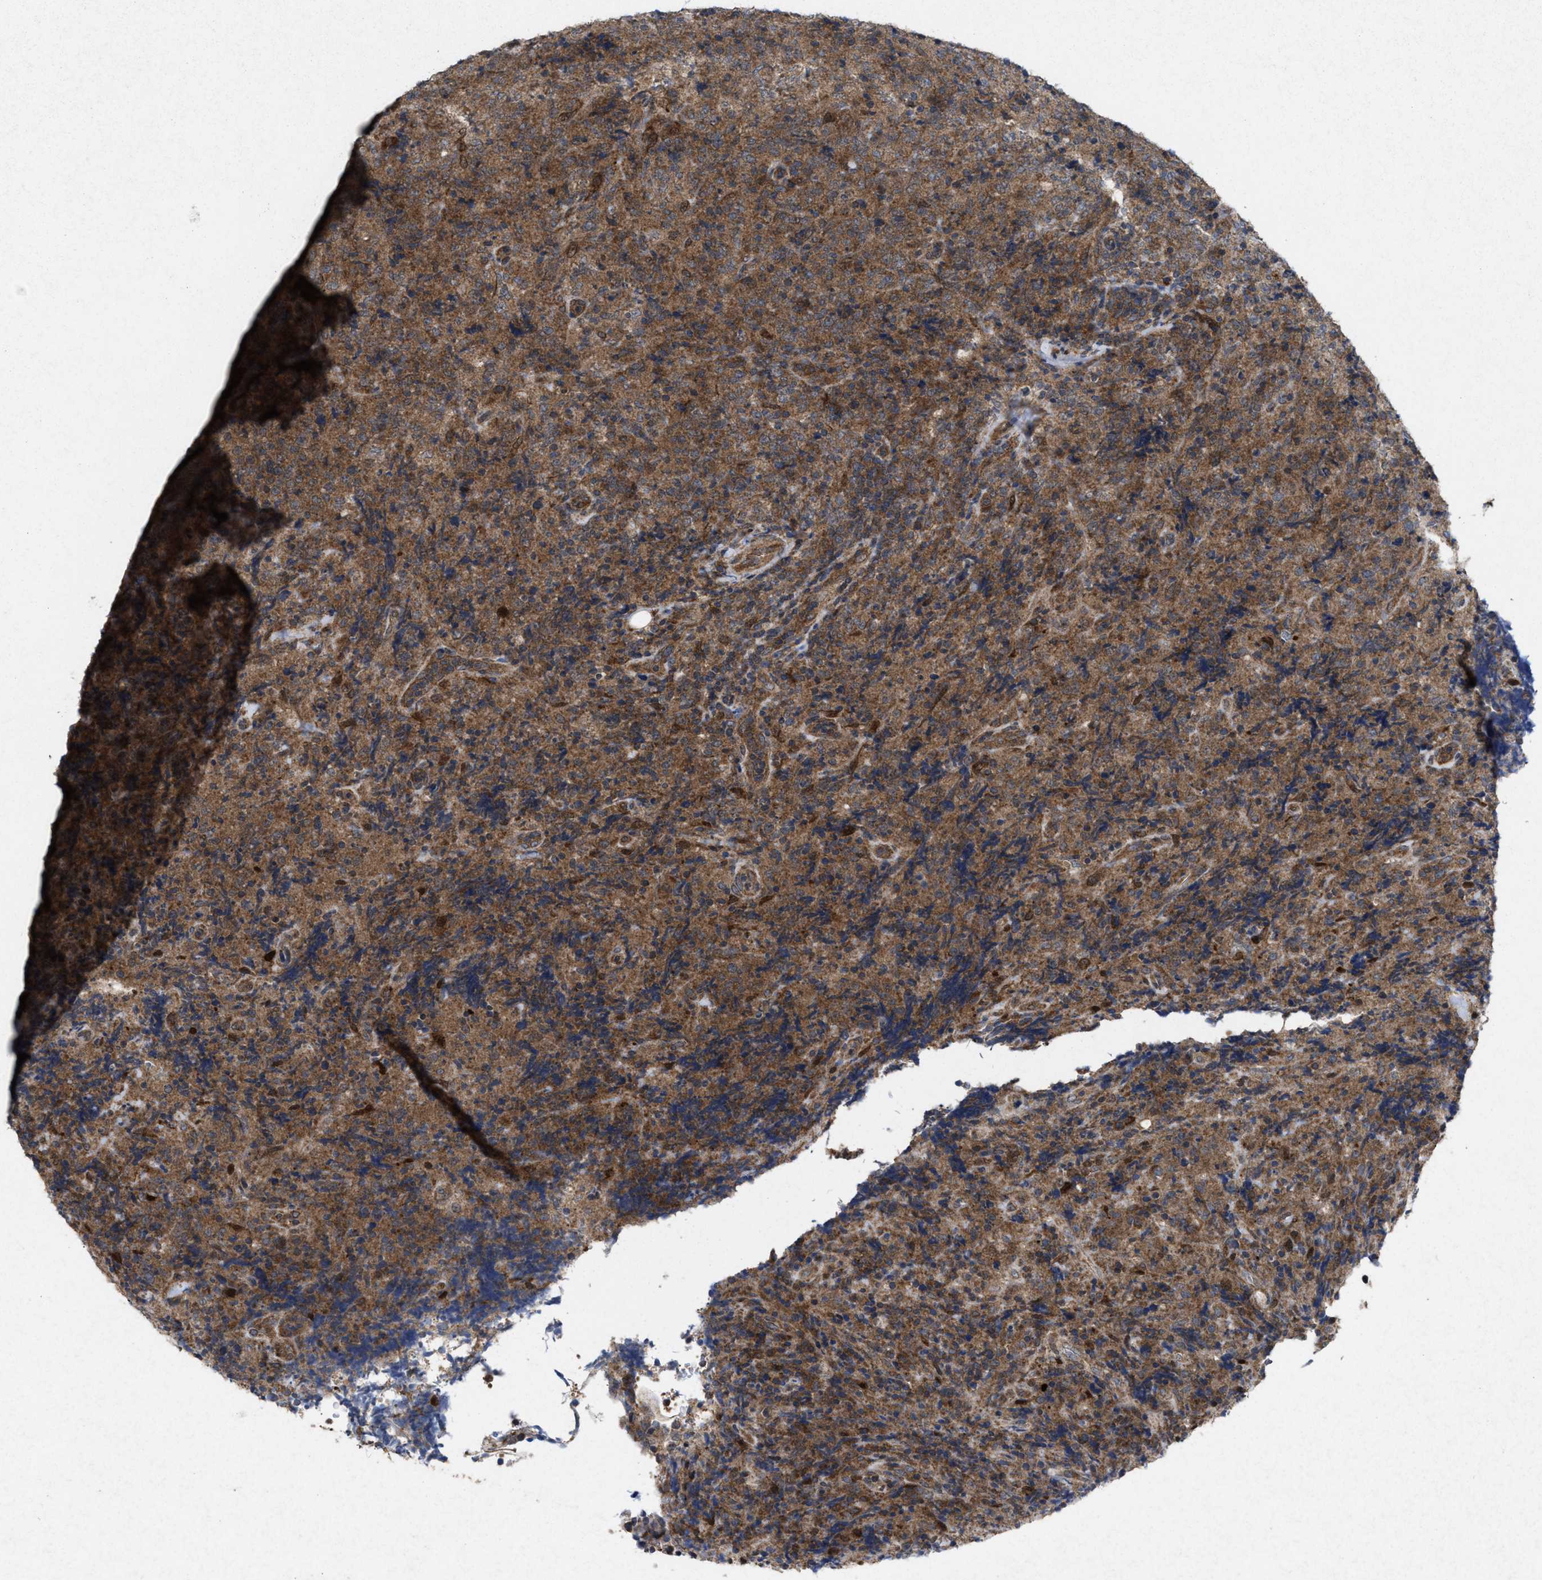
{"staining": {"intensity": "moderate", "quantity": ">75%", "location": "cytoplasmic/membranous"}, "tissue": "lymphoma", "cell_type": "Tumor cells", "image_type": "cancer", "snomed": [{"axis": "morphology", "description": "Malignant lymphoma, non-Hodgkin's type, High grade"}, {"axis": "topography", "description": "Tonsil"}], "caption": "Lymphoma stained with a protein marker shows moderate staining in tumor cells.", "gene": "MSI2", "patient": {"sex": "female", "age": 36}}